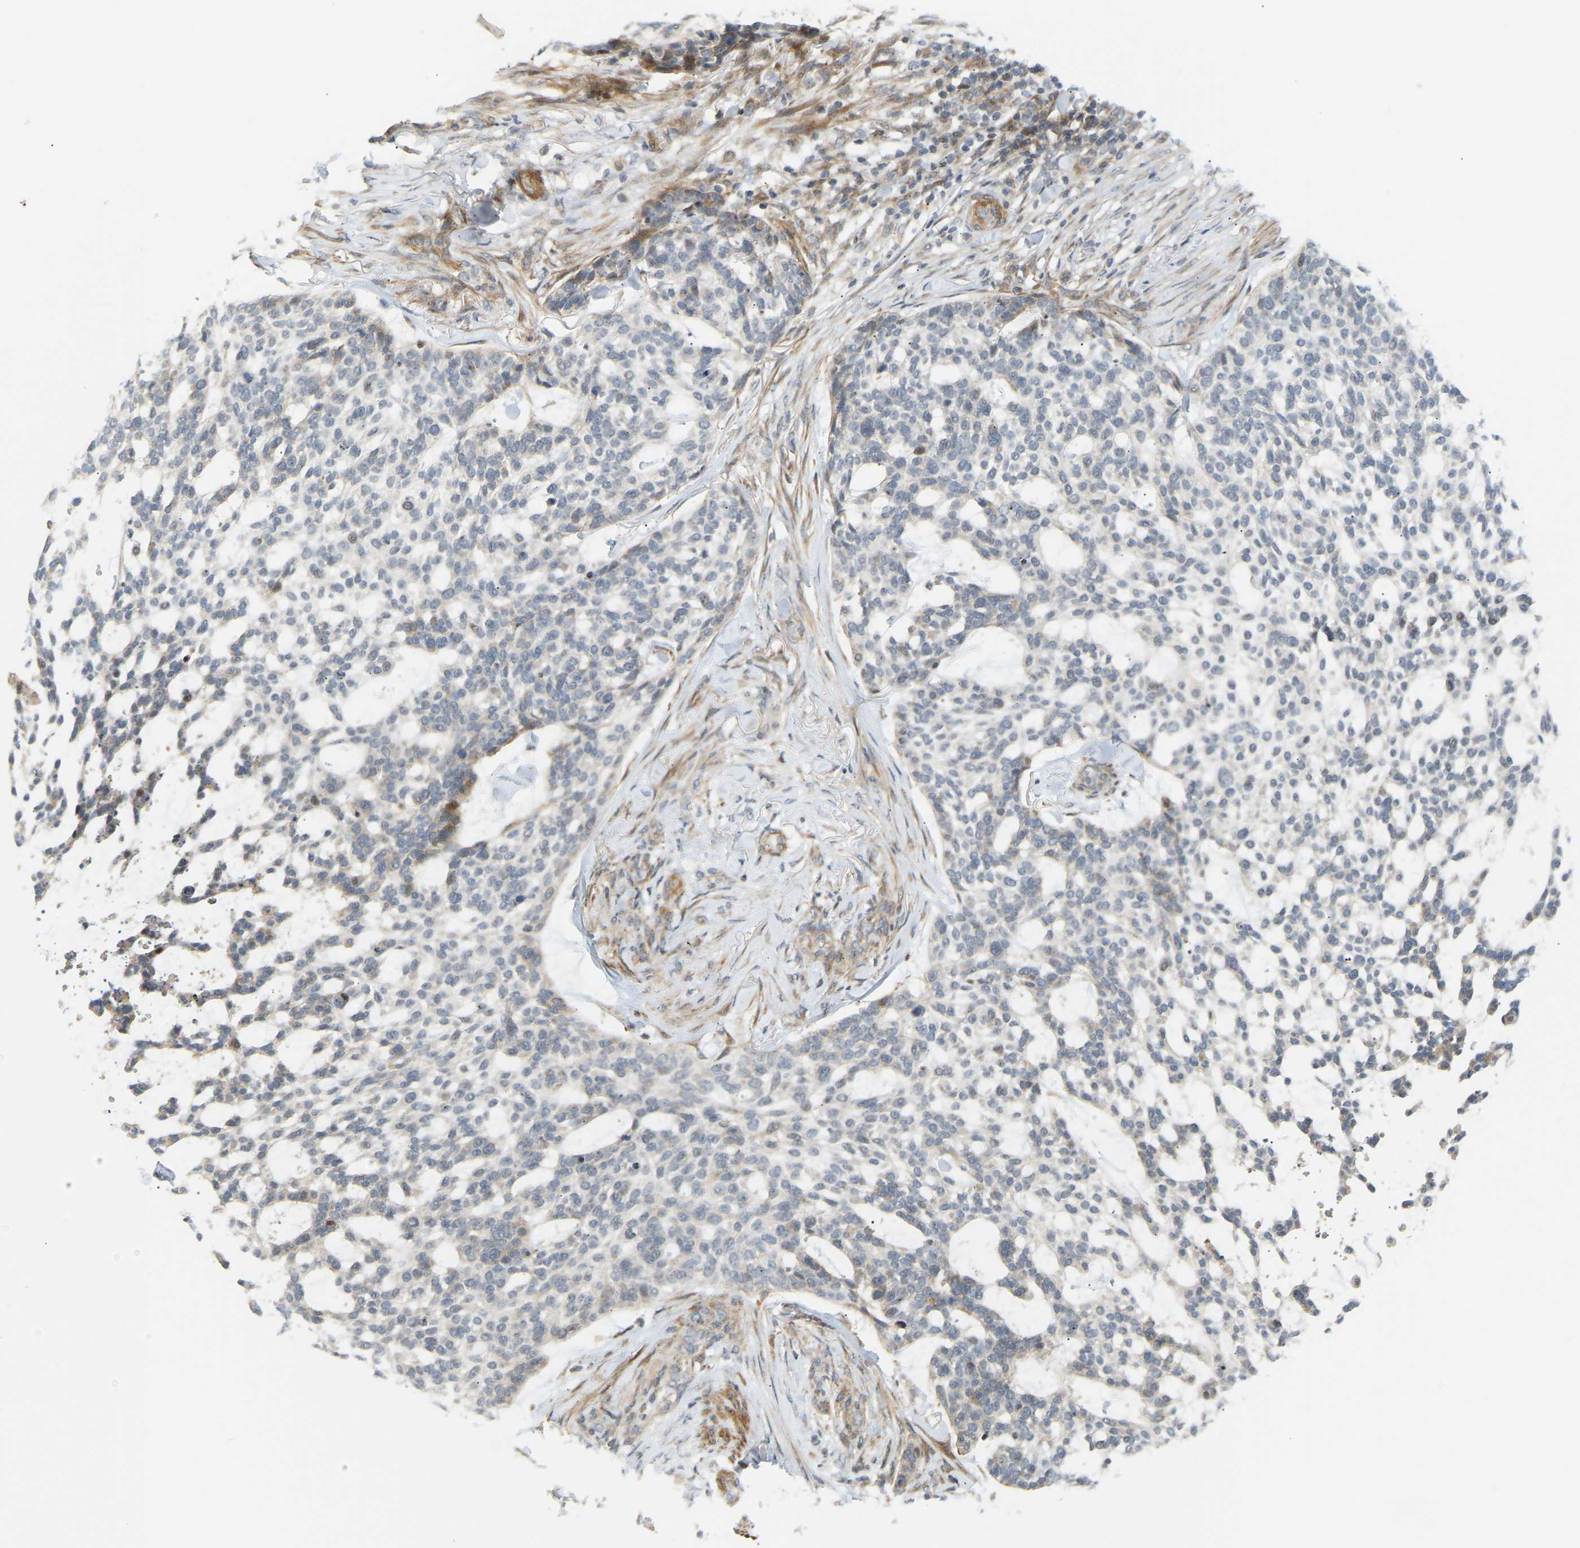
{"staining": {"intensity": "moderate", "quantity": "<25%", "location": "cytoplasmic/membranous"}, "tissue": "skin cancer", "cell_type": "Tumor cells", "image_type": "cancer", "snomed": [{"axis": "morphology", "description": "Basal cell carcinoma"}, {"axis": "topography", "description": "Skin"}], "caption": "Tumor cells show low levels of moderate cytoplasmic/membranous staining in about <25% of cells in human skin basal cell carcinoma. (DAB IHC, brown staining for protein, blue staining for nuclei).", "gene": "POGLUT2", "patient": {"sex": "female", "age": 64}}